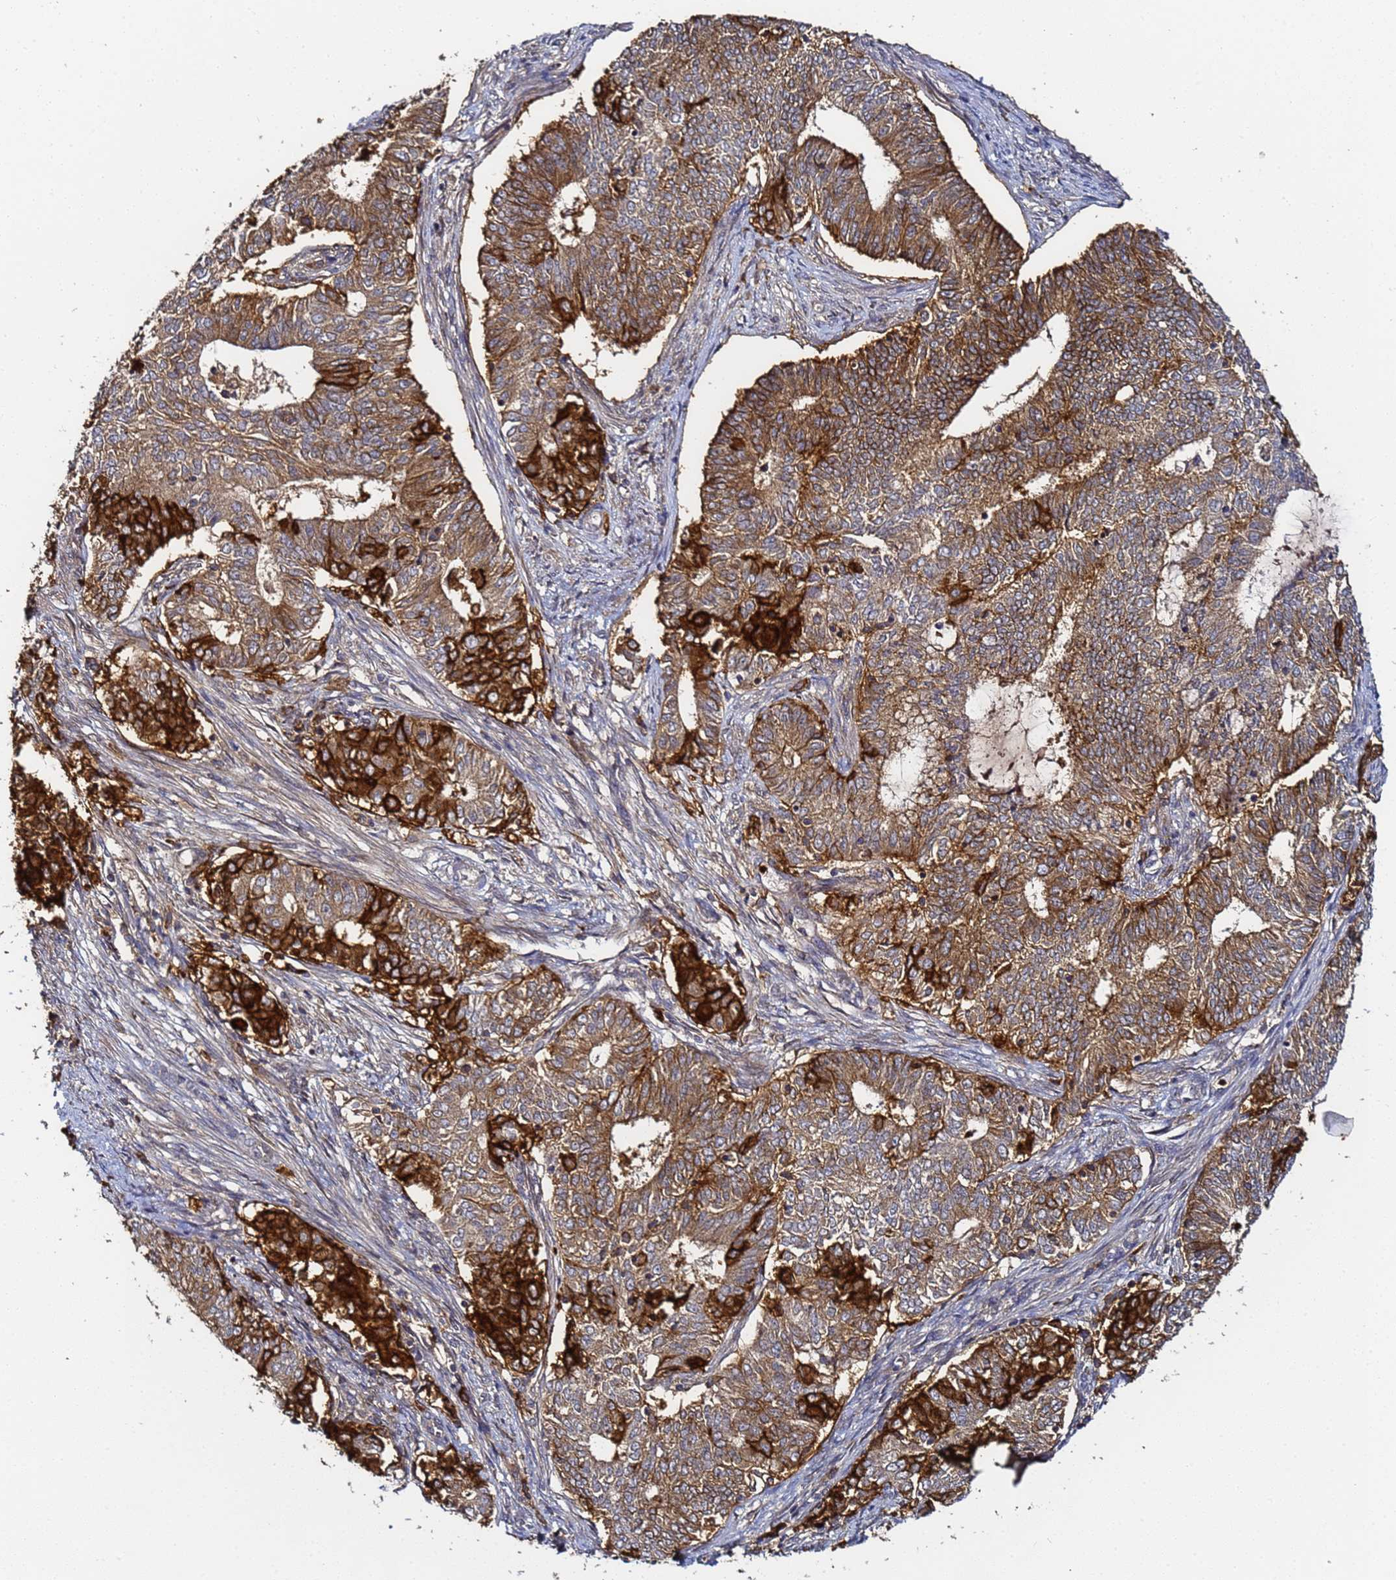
{"staining": {"intensity": "strong", "quantity": "<25%", "location": "cytoplasmic/membranous"}, "tissue": "endometrial cancer", "cell_type": "Tumor cells", "image_type": "cancer", "snomed": [{"axis": "morphology", "description": "Adenocarcinoma, NOS"}, {"axis": "topography", "description": "Endometrium"}], "caption": "DAB immunohistochemical staining of human endometrial cancer demonstrates strong cytoplasmic/membranous protein staining in approximately <25% of tumor cells.", "gene": "LRRC69", "patient": {"sex": "female", "age": 62}}